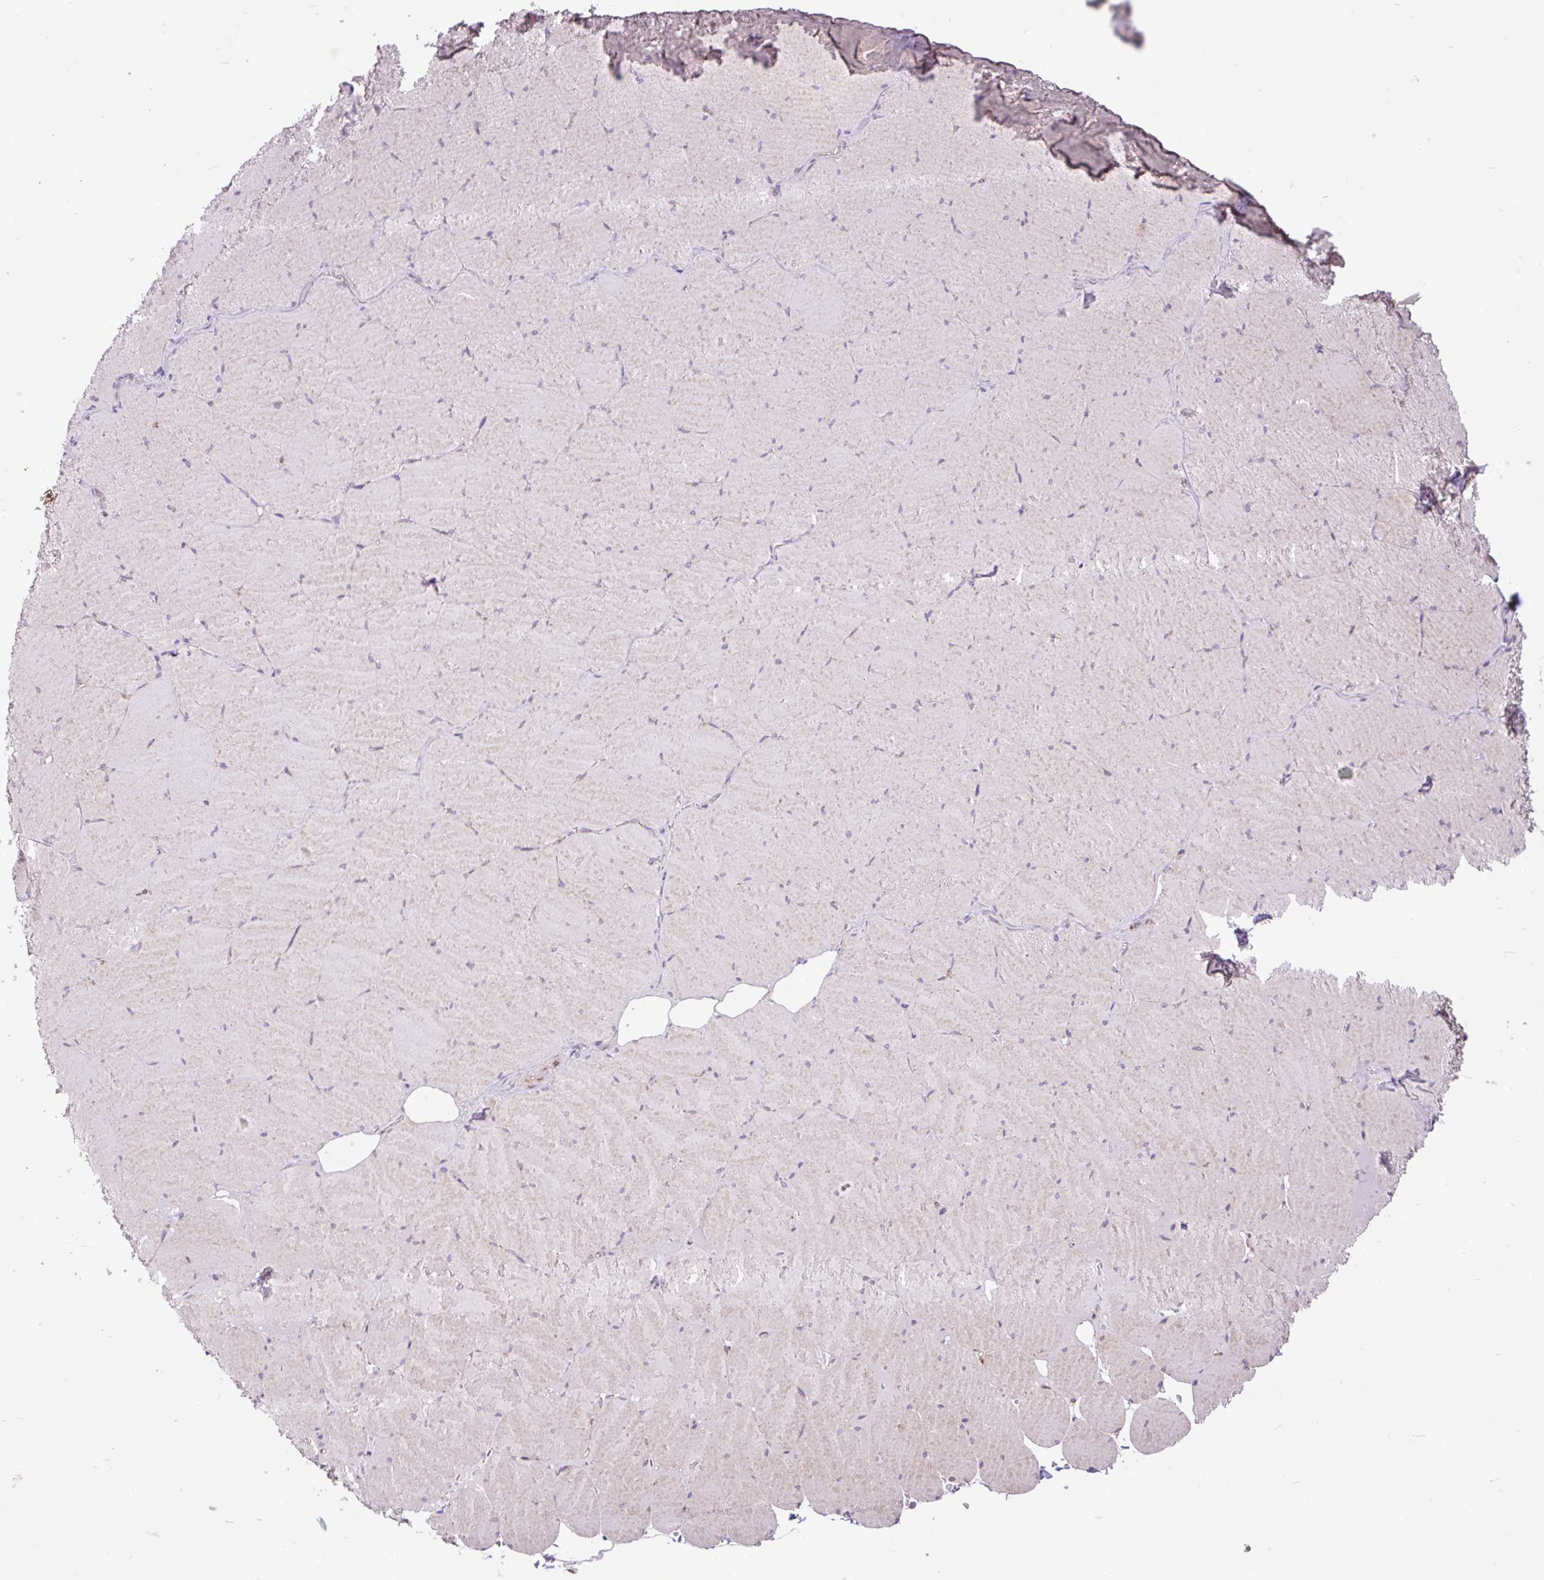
{"staining": {"intensity": "moderate", "quantity": "<25%", "location": "cytoplasmic/membranous"}, "tissue": "skeletal muscle", "cell_type": "Myocytes", "image_type": "normal", "snomed": [{"axis": "morphology", "description": "Normal tissue, NOS"}, {"axis": "topography", "description": "Skeletal muscle"}, {"axis": "topography", "description": "Head-Neck"}], "caption": "Moderate cytoplasmic/membranous expression is seen in about <25% of myocytes in benign skeletal muscle. The staining was performed using DAB (3,3'-diaminobenzidine), with brown indicating positive protein expression. Nuclei are stained blue with hematoxylin.", "gene": "TRIM17", "patient": {"sex": "male", "age": 66}}